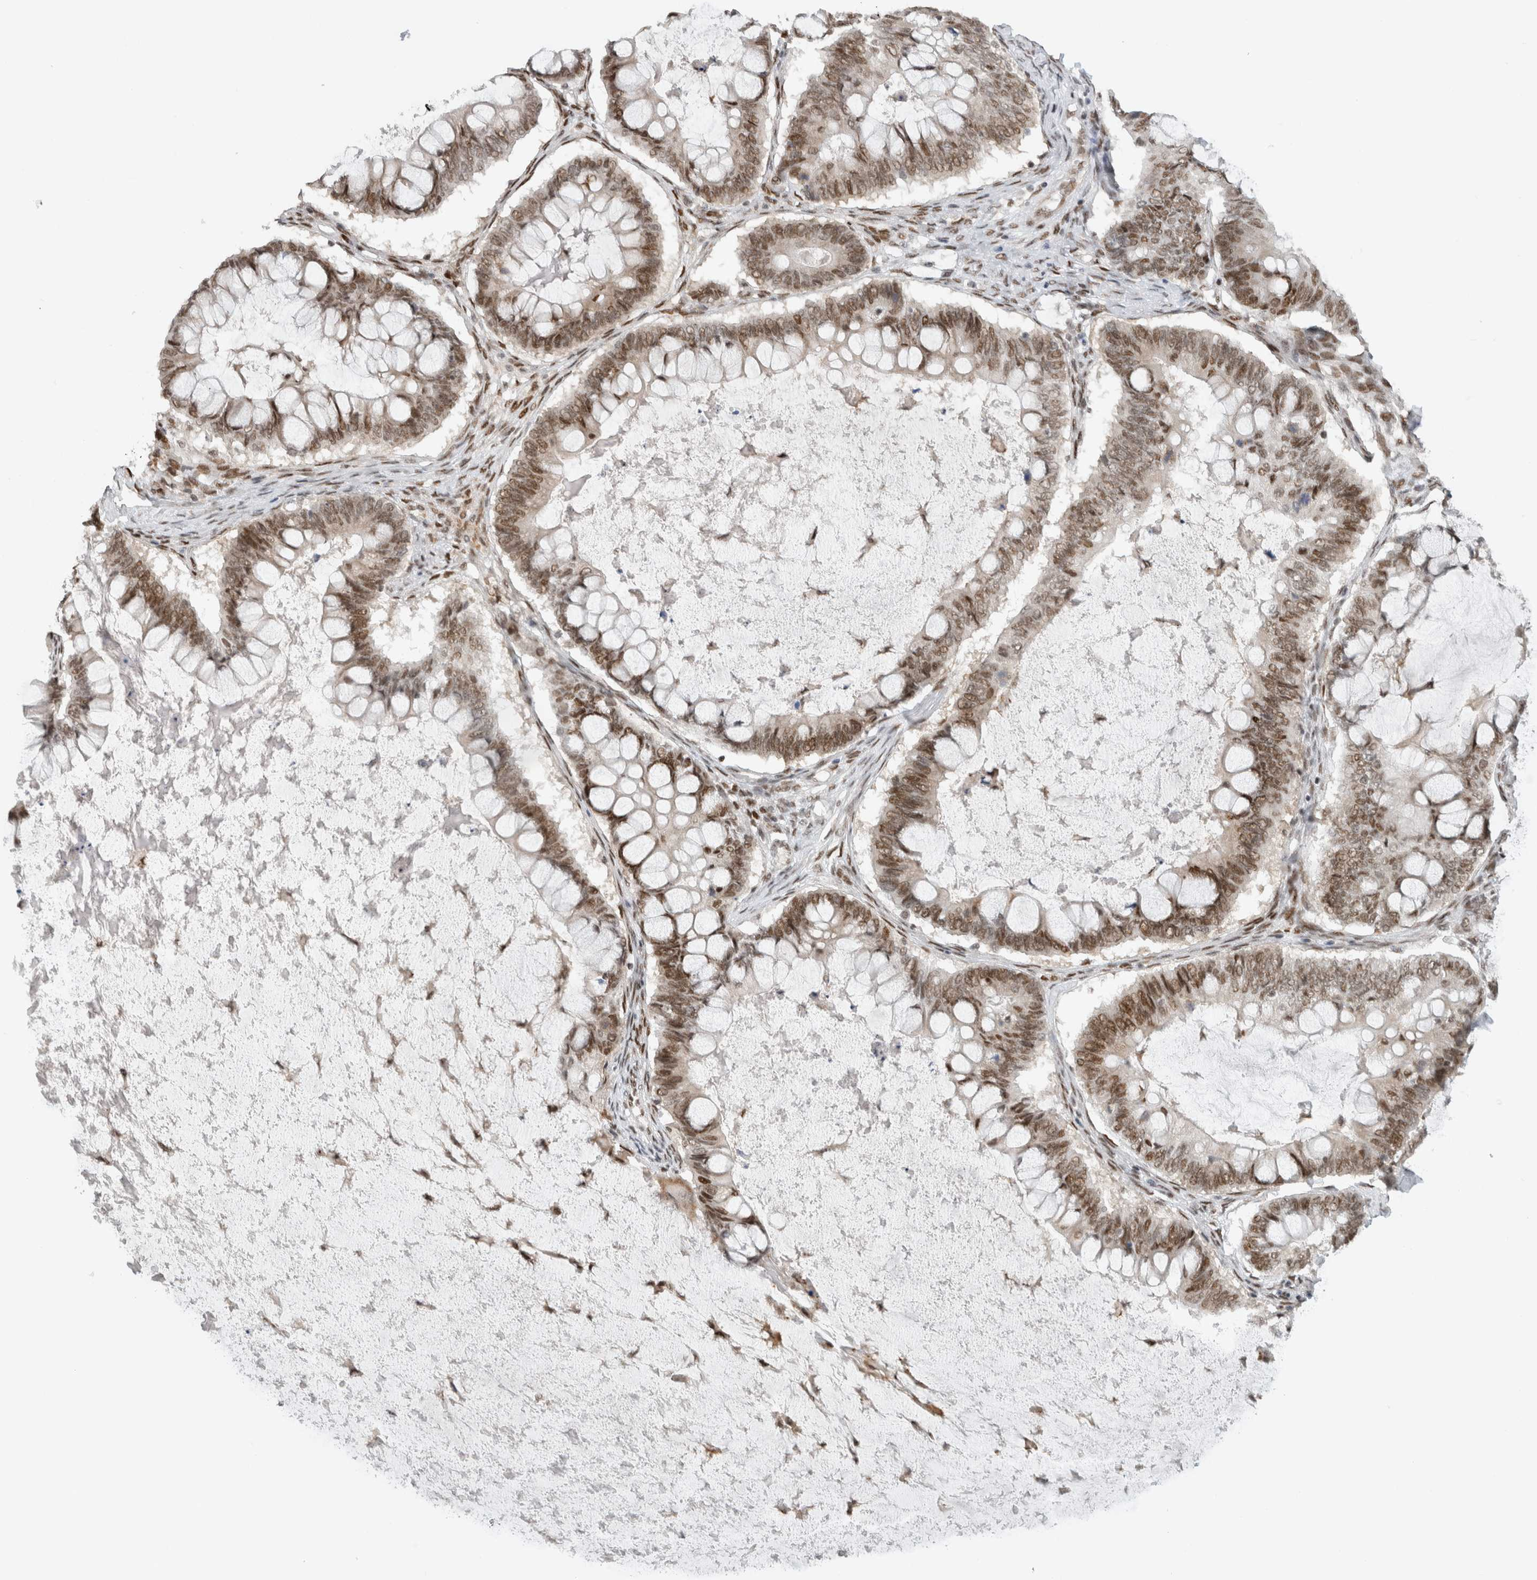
{"staining": {"intensity": "moderate", "quantity": ">75%", "location": "nuclear"}, "tissue": "ovarian cancer", "cell_type": "Tumor cells", "image_type": "cancer", "snomed": [{"axis": "morphology", "description": "Cystadenocarcinoma, mucinous, NOS"}, {"axis": "topography", "description": "Ovary"}], "caption": "There is medium levels of moderate nuclear positivity in tumor cells of ovarian cancer, as demonstrated by immunohistochemical staining (brown color).", "gene": "HNRNPR", "patient": {"sex": "female", "age": 61}}